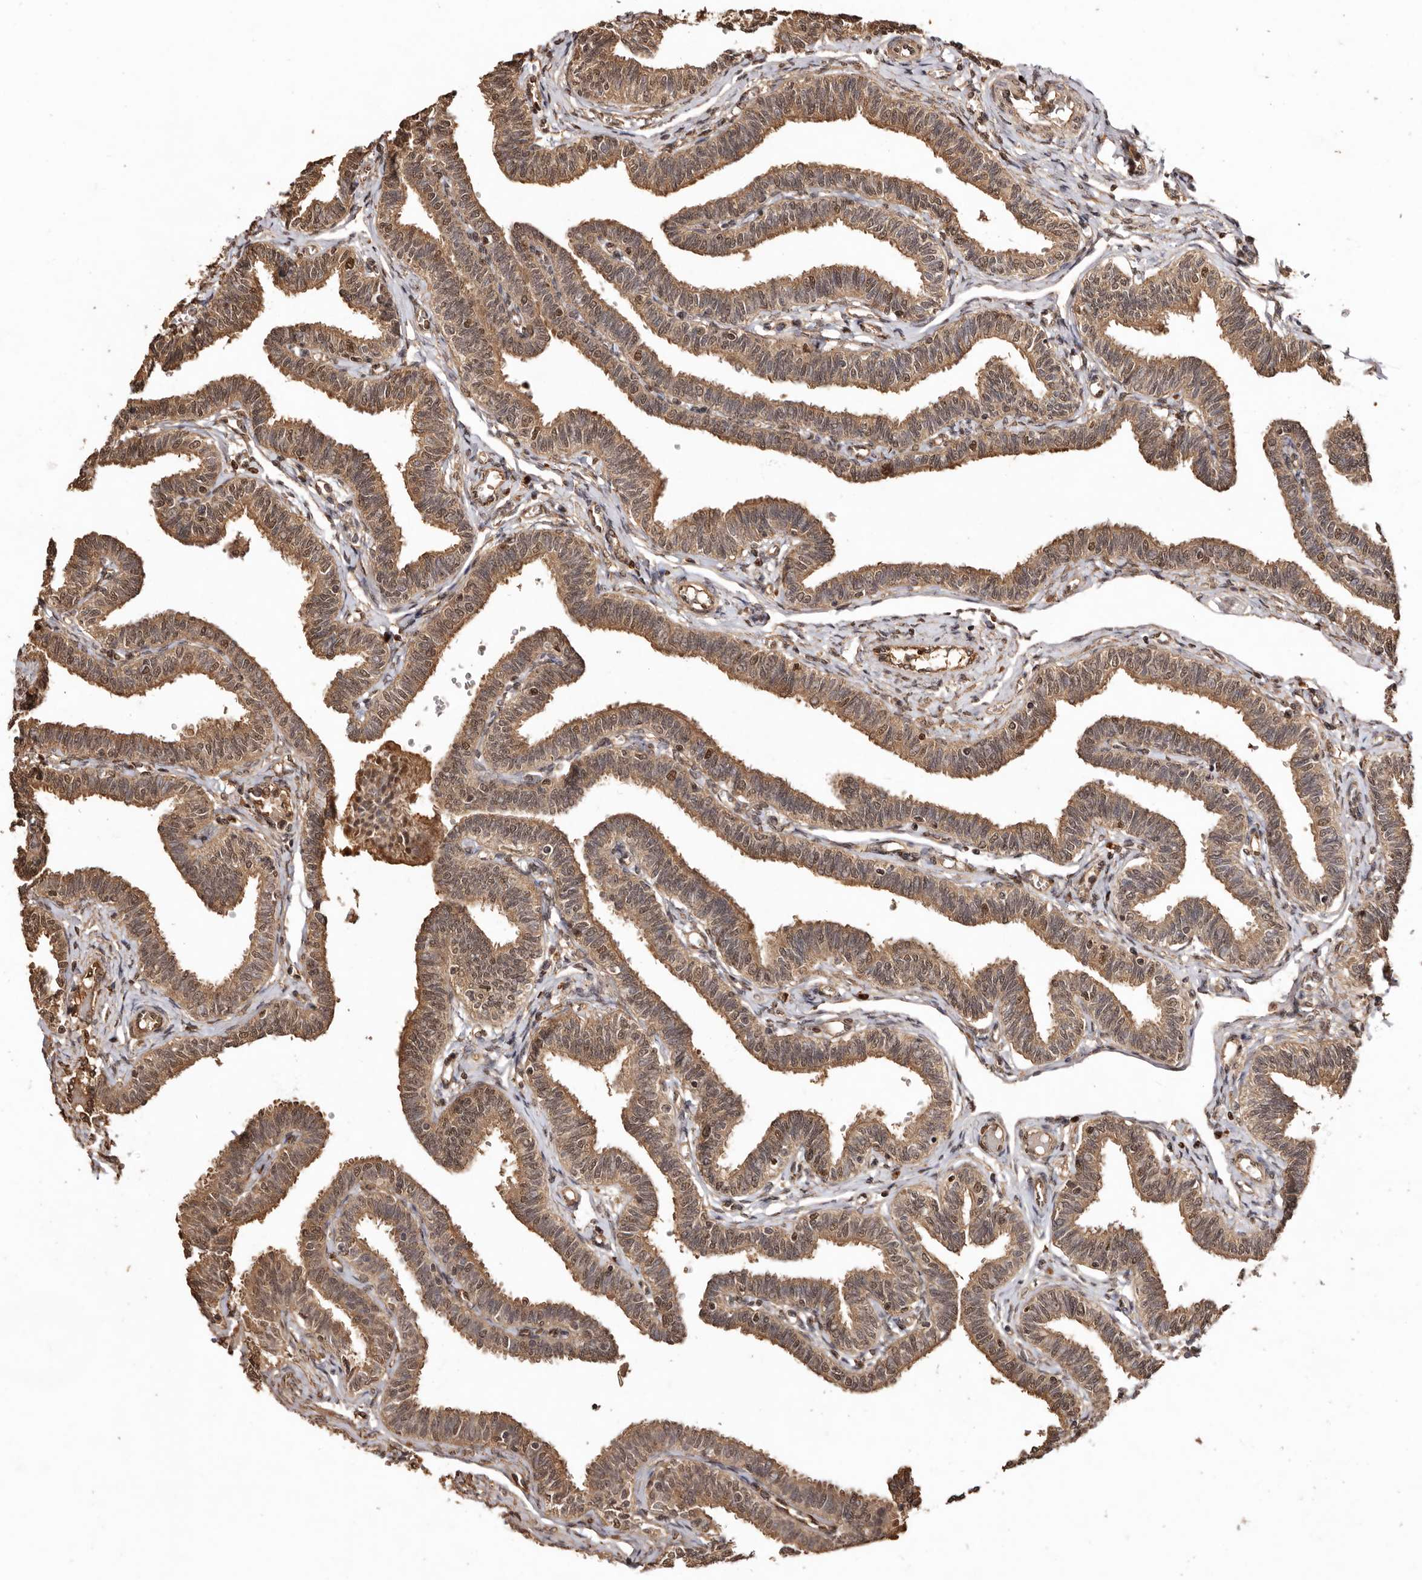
{"staining": {"intensity": "moderate", "quantity": ">75%", "location": "cytoplasmic/membranous,nuclear"}, "tissue": "fallopian tube", "cell_type": "Glandular cells", "image_type": "normal", "snomed": [{"axis": "morphology", "description": "Normal tissue, NOS"}, {"axis": "topography", "description": "Fallopian tube"}, {"axis": "topography", "description": "Ovary"}], "caption": "A medium amount of moderate cytoplasmic/membranous,nuclear staining is present in about >75% of glandular cells in unremarkable fallopian tube.", "gene": "NOTCH1", "patient": {"sex": "female", "age": 23}}